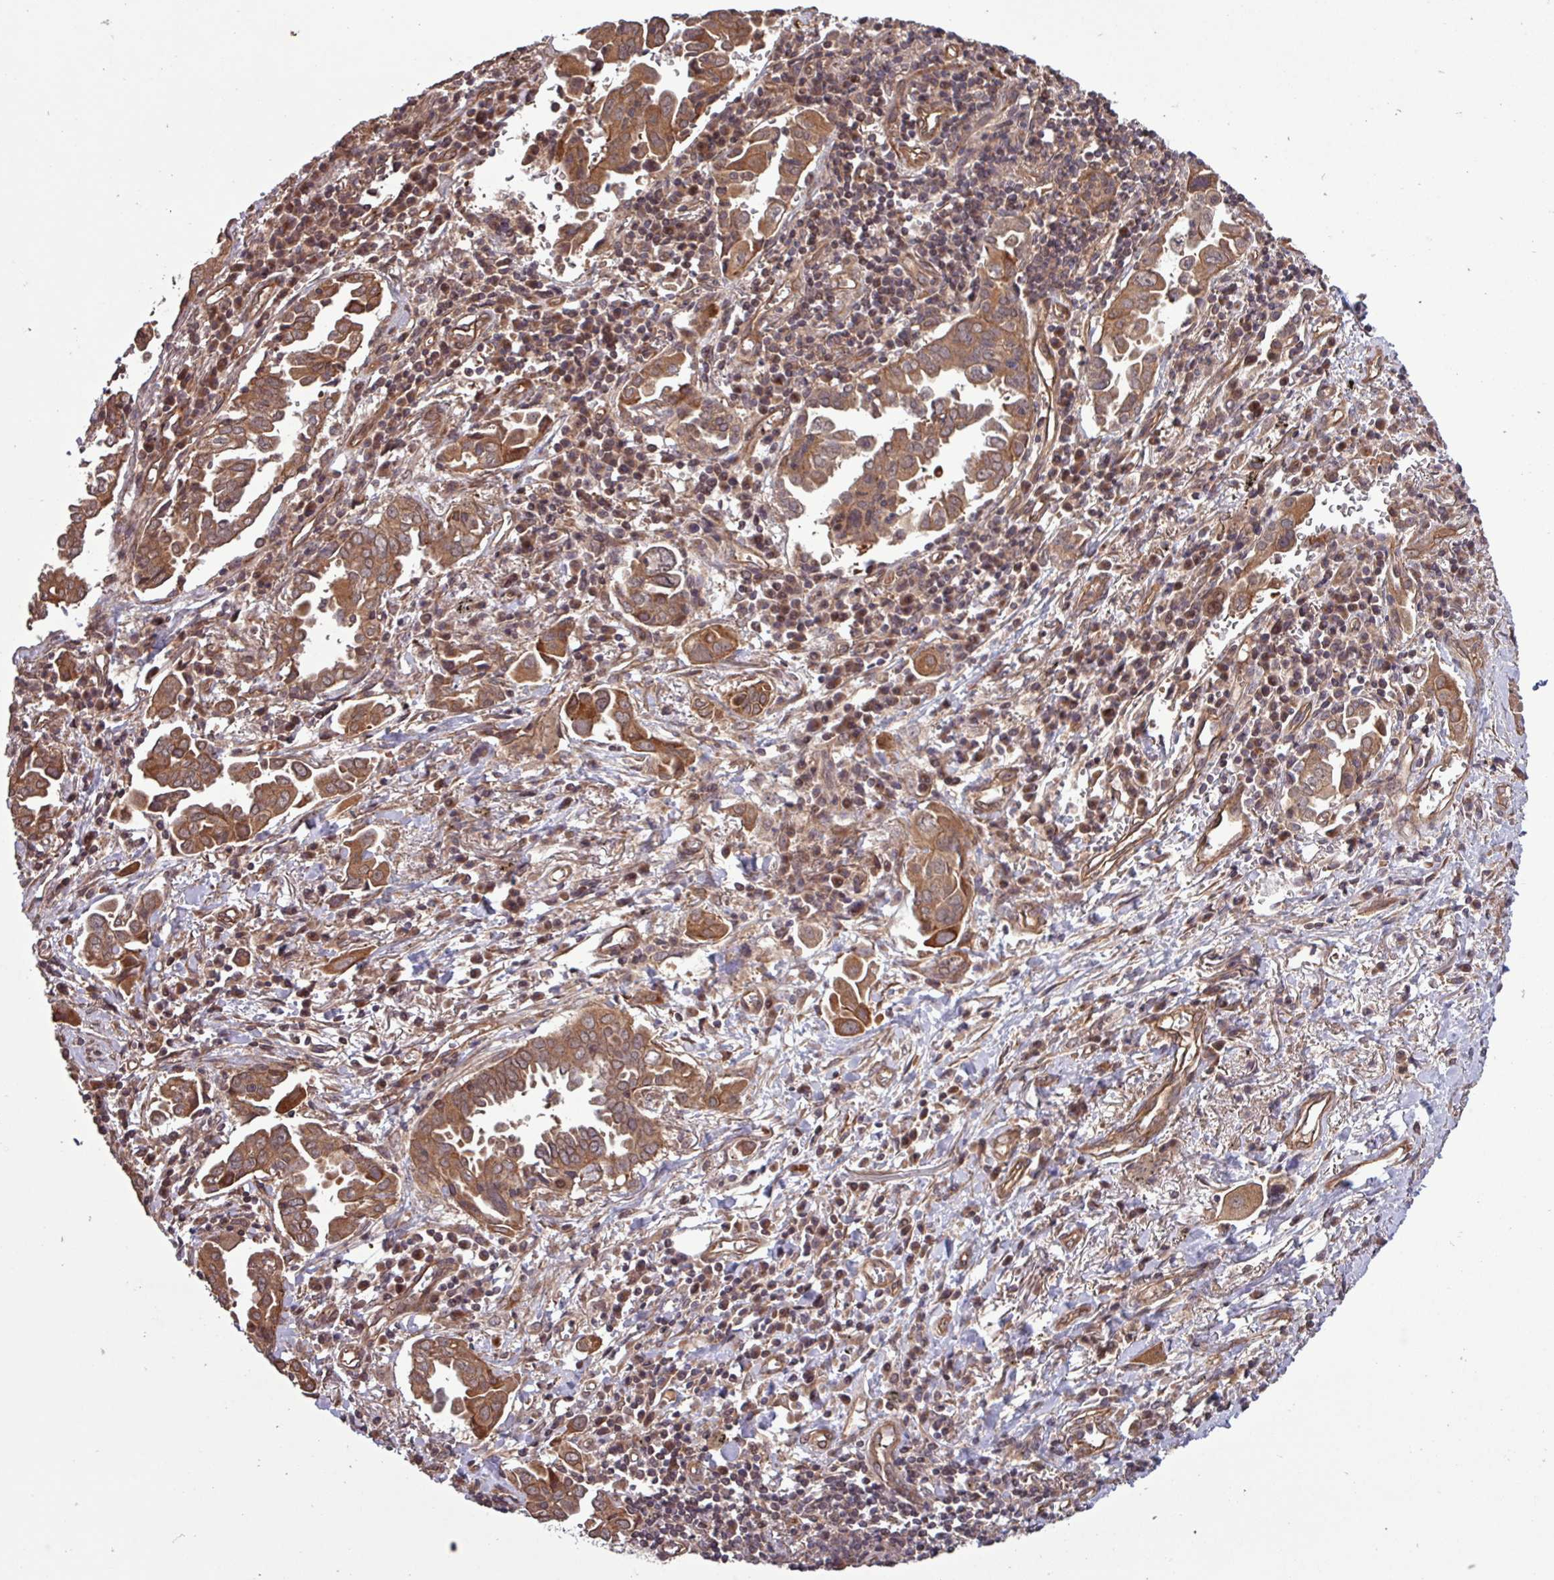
{"staining": {"intensity": "moderate", "quantity": ">75%", "location": "cytoplasmic/membranous"}, "tissue": "lung cancer", "cell_type": "Tumor cells", "image_type": "cancer", "snomed": [{"axis": "morphology", "description": "Adenocarcinoma, NOS"}, {"axis": "topography", "description": "Lung"}], "caption": "Adenocarcinoma (lung) tissue exhibits moderate cytoplasmic/membranous staining in about >75% of tumor cells", "gene": "TRABD2A", "patient": {"sex": "male", "age": 76}}